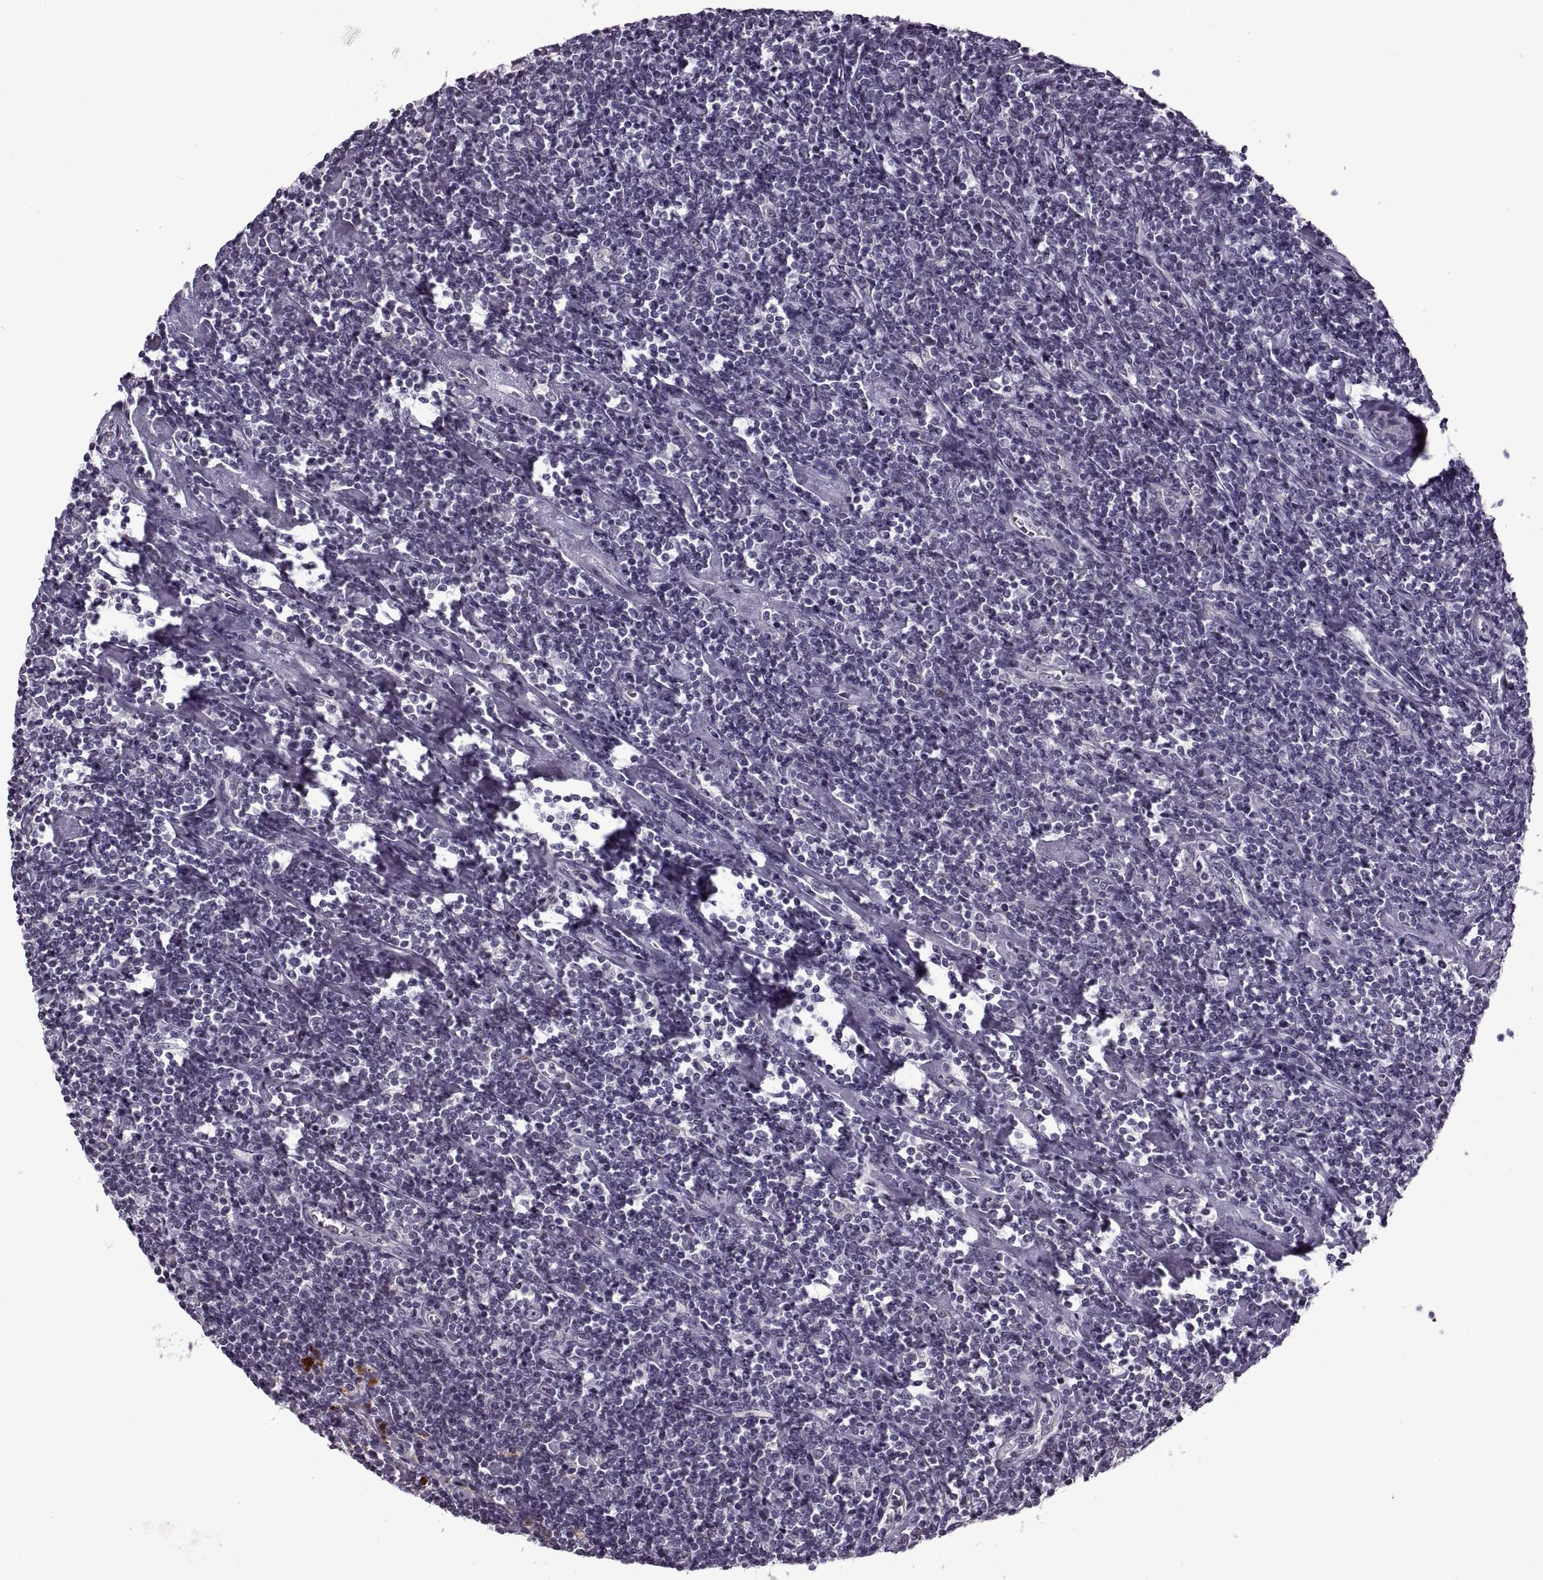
{"staining": {"intensity": "negative", "quantity": "none", "location": "none"}, "tissue": "lymphoma", "cell_type": "Tumor cells", "image_type": "cancer", "snomed": [{"axis": "morphology", "description": "Hodgkin's disease, NOS"}, {"axis": "topography", "description": "Lymph node"}], "caption": "DAB immunohistochemical staining of human Hodgkin's disease displays no significant staining in tumor cells.", "gene": "PRSS37", "patient": {"sex": "male", "age": 40}}